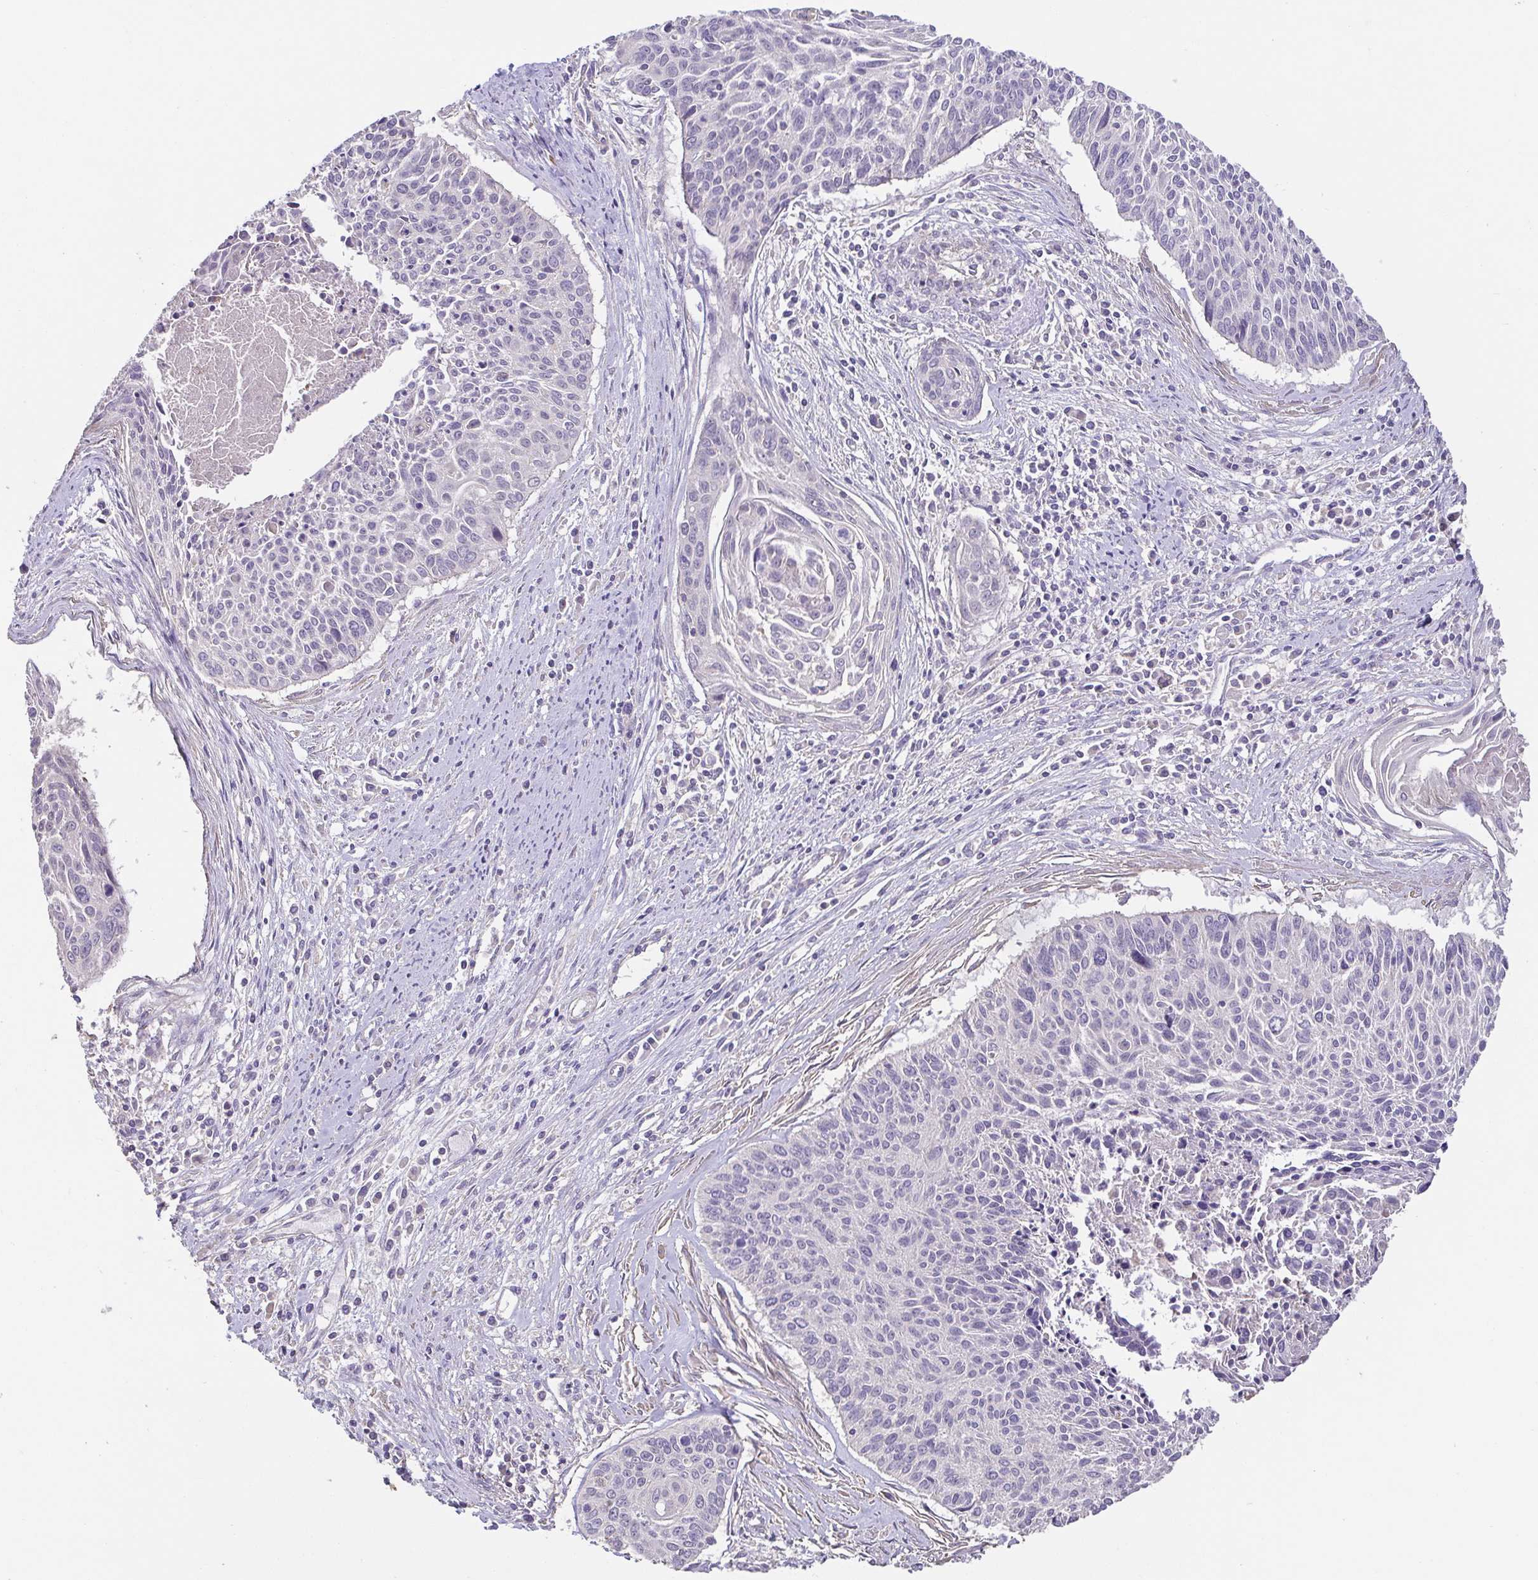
{"staining": {"intensity": "negative", "quantity": "none", "location": "none"}, "tissue": "cervical cancer", "cell_type": "Tumor cells", "image_type": "cancer", "snomed": [{"axis": "morphology", "description": "Squamous cell carcinoma, NOS"}, {"axis": "topography", "description": "Cervix"}], "caption": "This is an IHC photomicrograph of human cervical cancer. There is no staining in tumor cells.", "gene": "ACTRT2", "patient": {"sex": "female", "age": 55}}